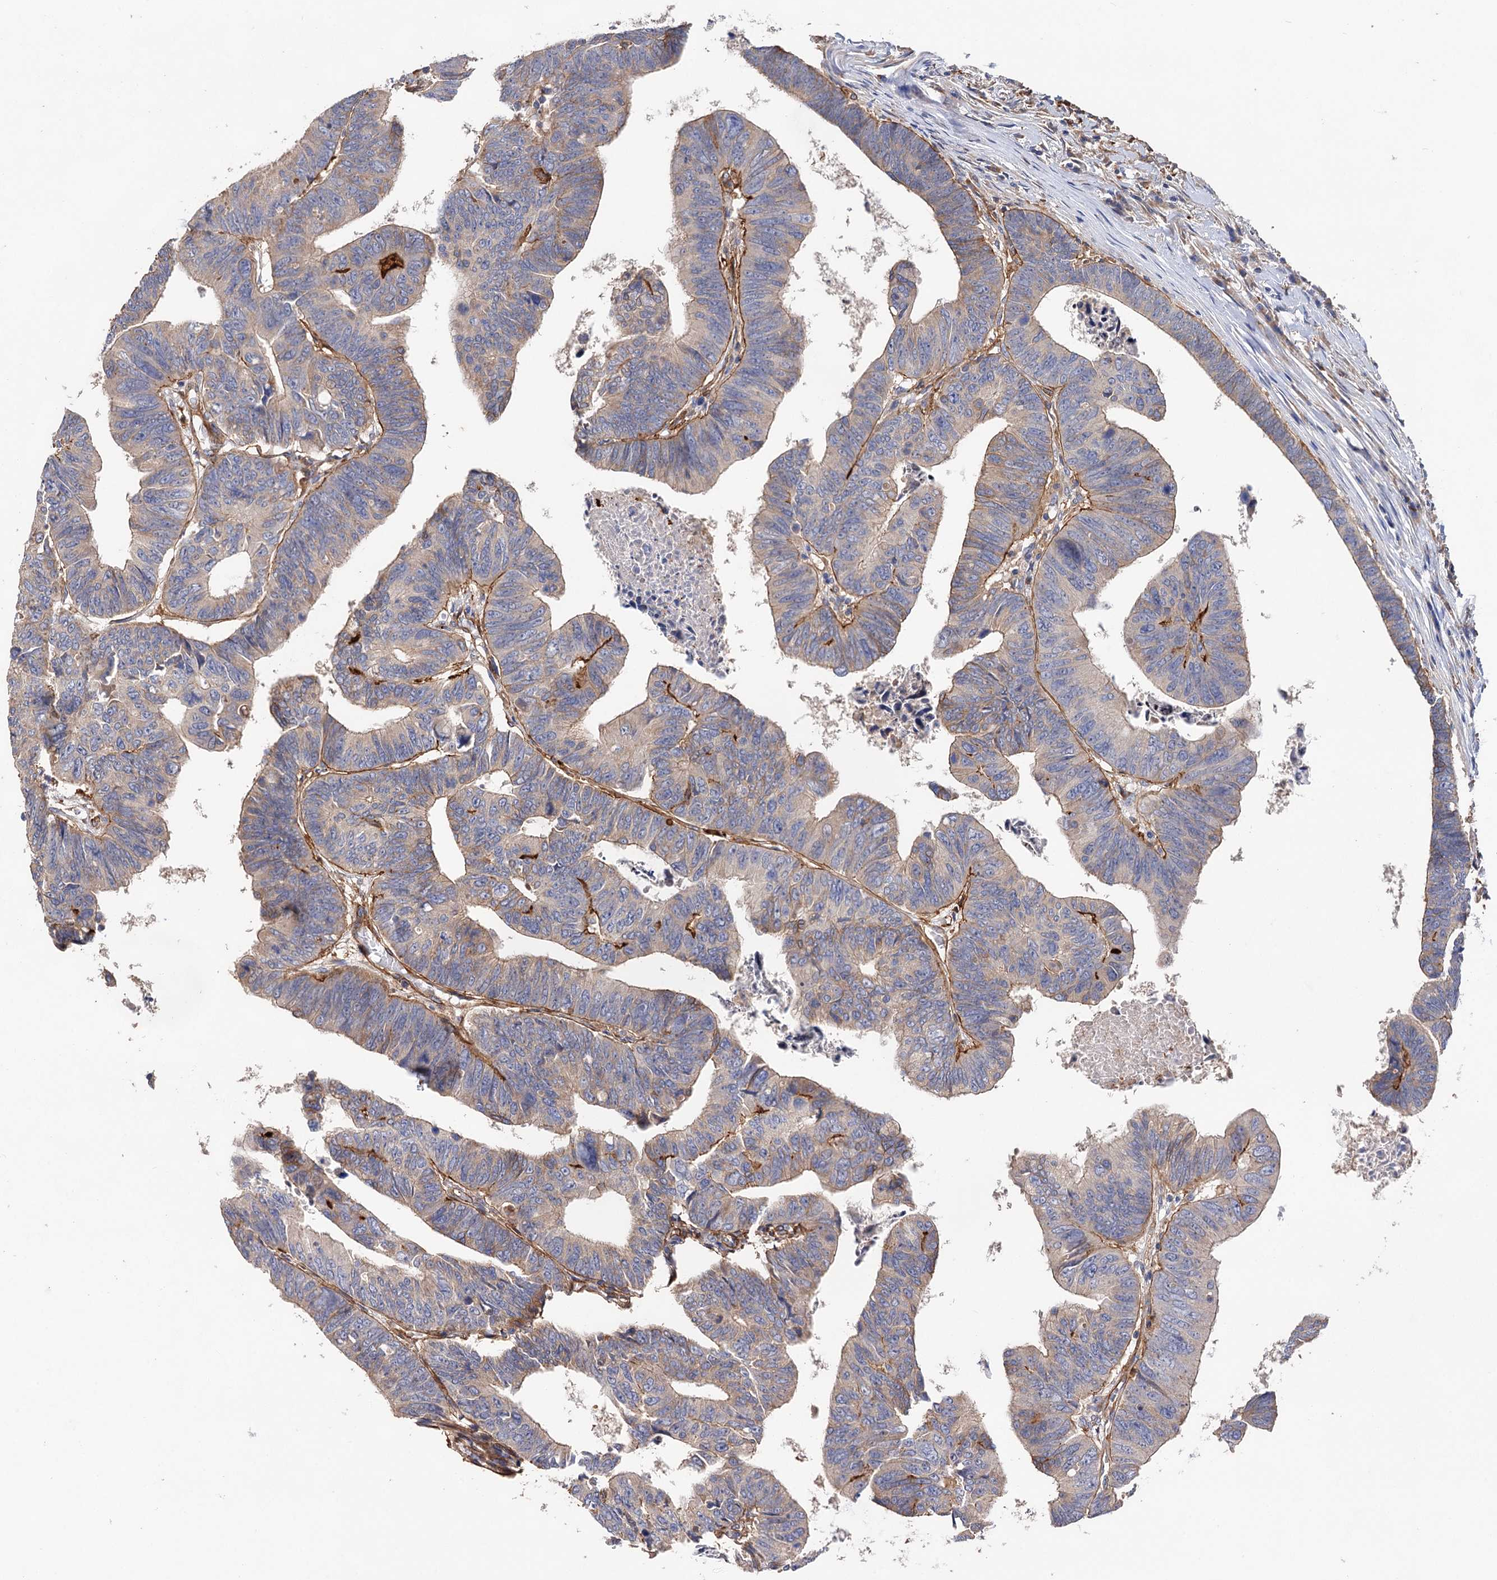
{"staining": {"intensity": "negative", "quantity": "none", "location": "none"}, "tissue": "colorectal cancer", "cell_type": "Tumor cells", "image_type": "cancer", "snomed": [{"axis": "morphology", "description": "Adenocarcinoma, NOS"}, {"axis": "topography", "description": "Rectum"}], "caption": "Colorectal cancer was stained to show a protein in brown. There is no significant positivity in tumor cells.", "gene": "CSAD", "patient": {"sex": "female", "age": 65}}